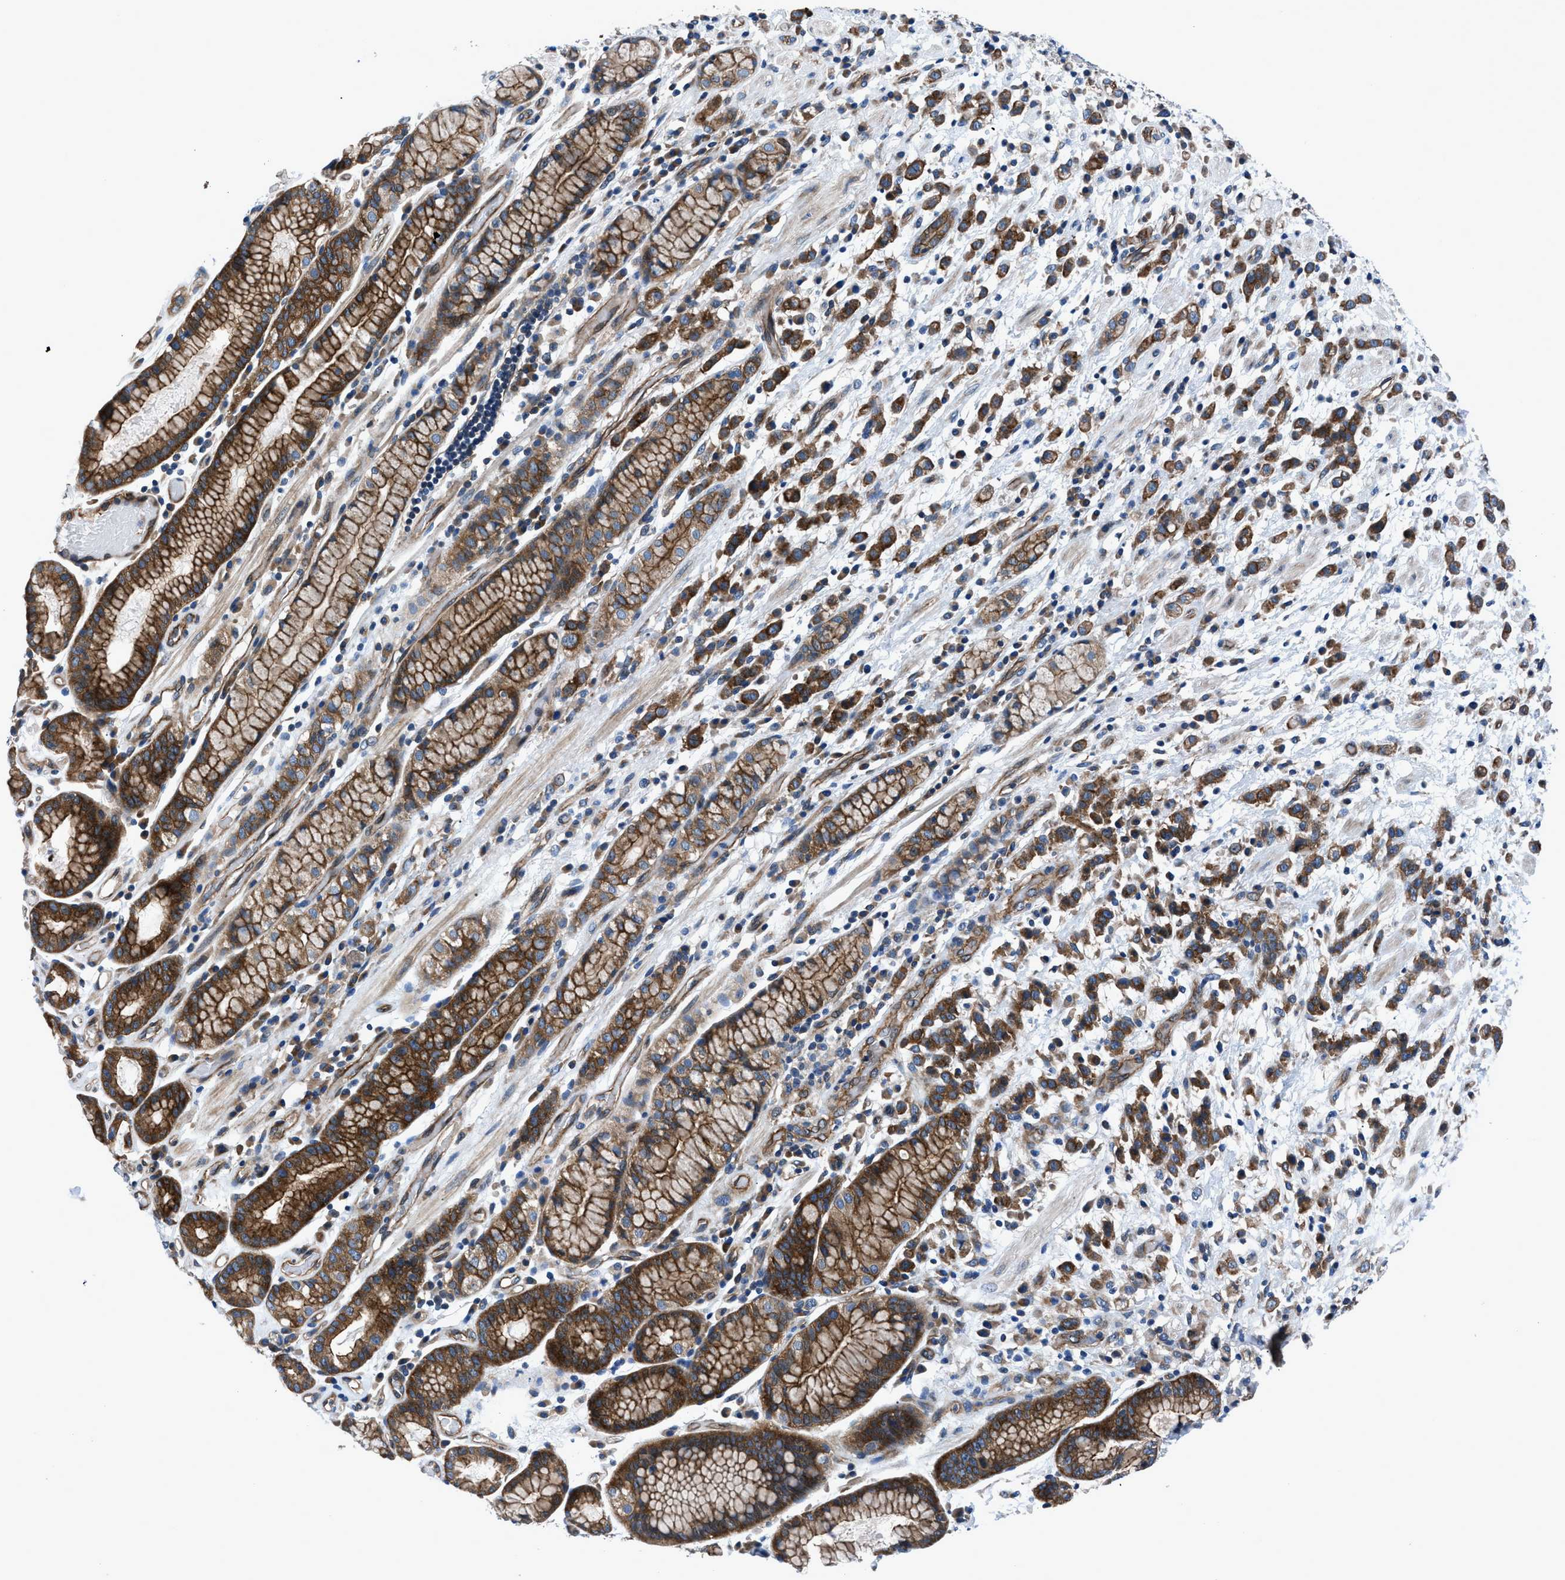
{"staining": {"intensity": "strong", "quantity": ">75%", "location": "cytoplasmic/membranous"}, "tissue": "stomach cancer", "cell_type": "Tumor cells", "image_type": "cancer", "snomed": [{"axis": "morphology", "description": "Adenocarcinoma, NOS"}, {"axis": "topography", "description": "Stomach, lower"}], "caption": "Strong cytoplasmic/membranous protein staining is appreciated in approximately >75% of tumor cells in stomach cancer (adenocarcinoma). (IHC, brightfield microscopy, high magnification).", "gene": "TRIP4", "patient": {"sex": "male", "age": 88}}